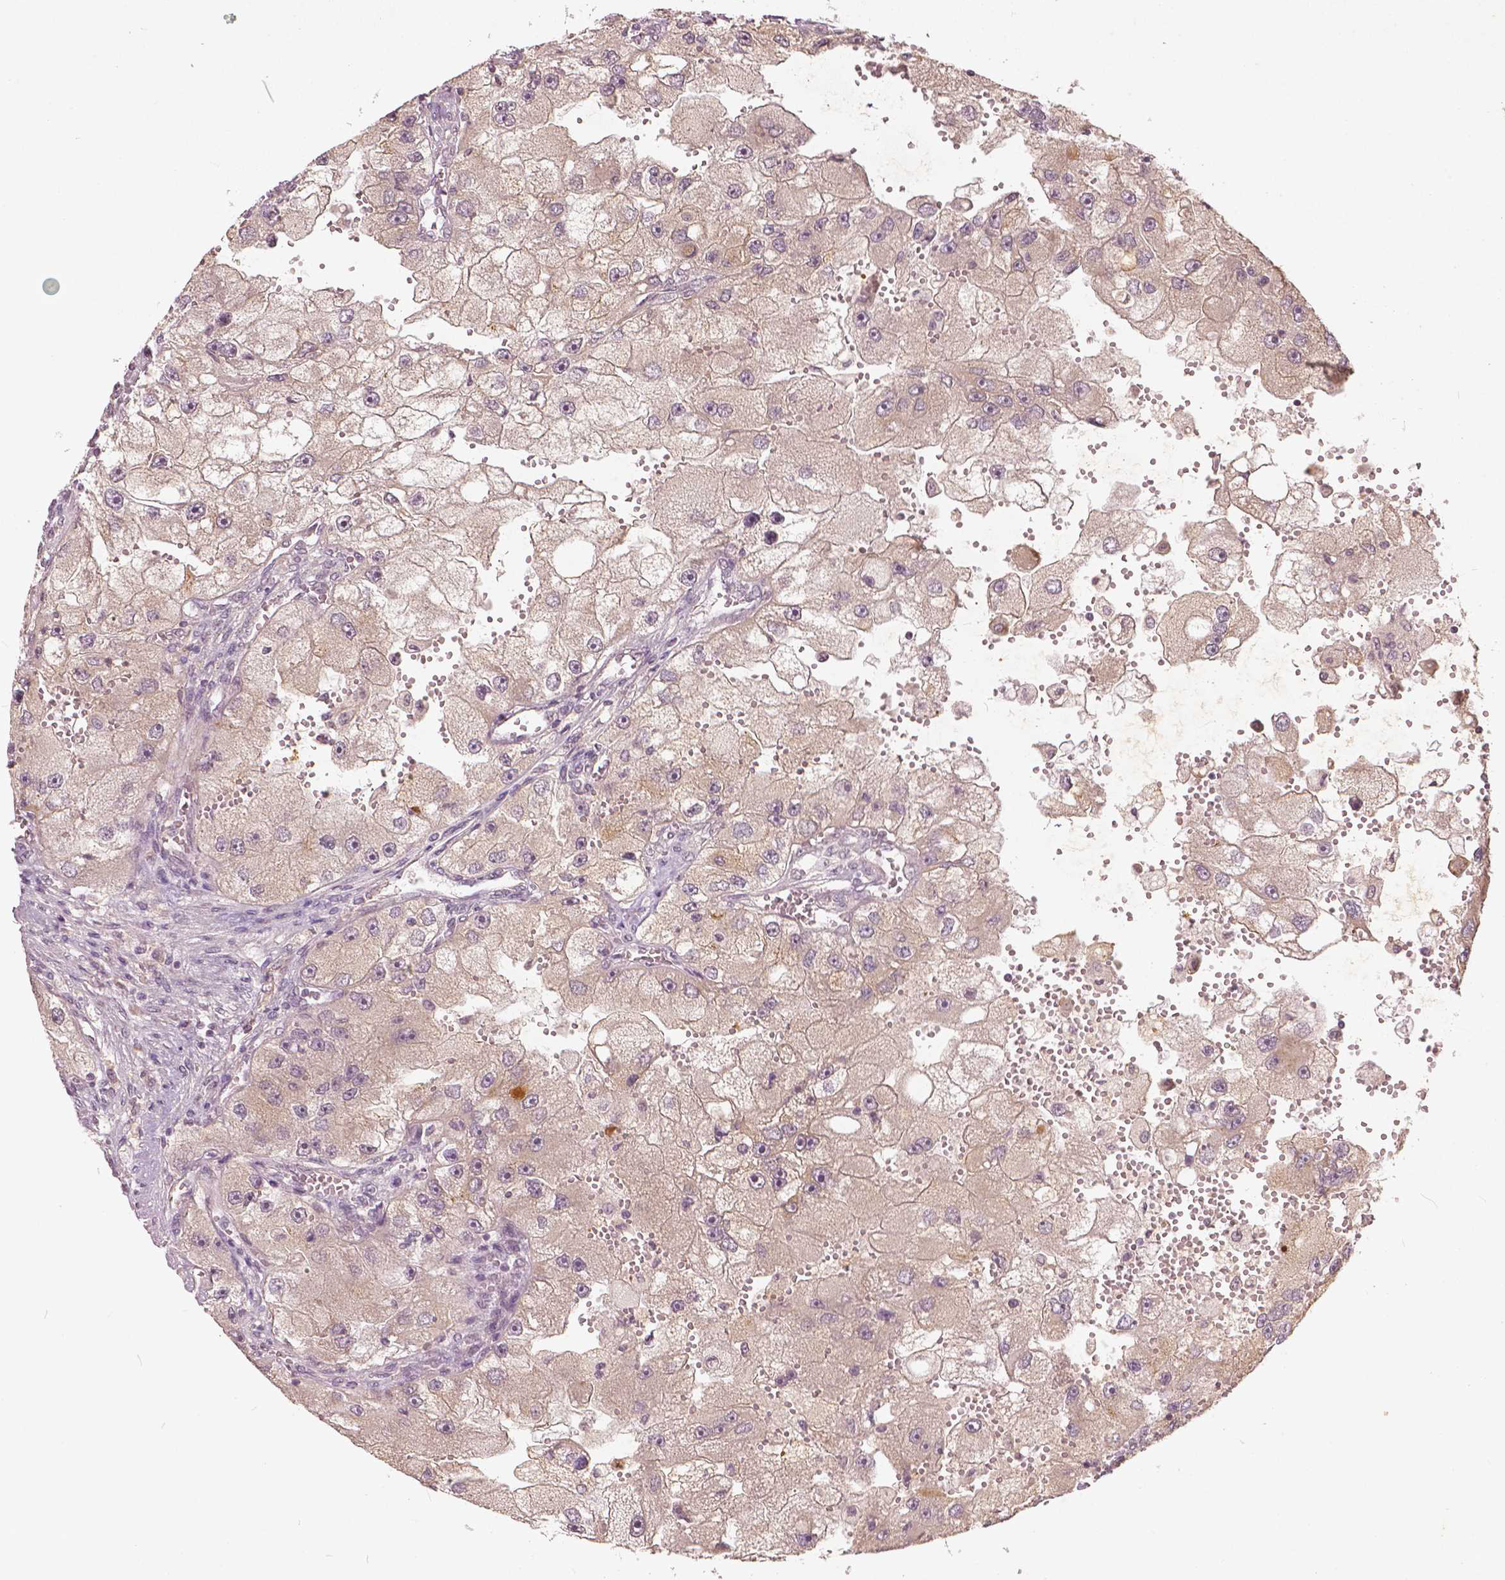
{"staining": {"intensity": "weak", "quantity": "25%-75%", "location": "cytoplasmic/membranous,nuclear"}, "tissue": "renal cancer", "cell_type": "Tumor cells", "image_type": "cancer", "snomed": [{"axis": "morphology", "description": "Adenocarcinoma, NOS"}, {"axis": "topography", "description": "Kidney"}], "caption": "Adenocarcinoma (renal) stained for a protein (brown) displays weak cytoplasmic/membranous and nuclear positive positivity in about 25%-75% of tumor cells.", "gene": "ANGPTL4", "patient": {"sex": "male", "age": 63}}